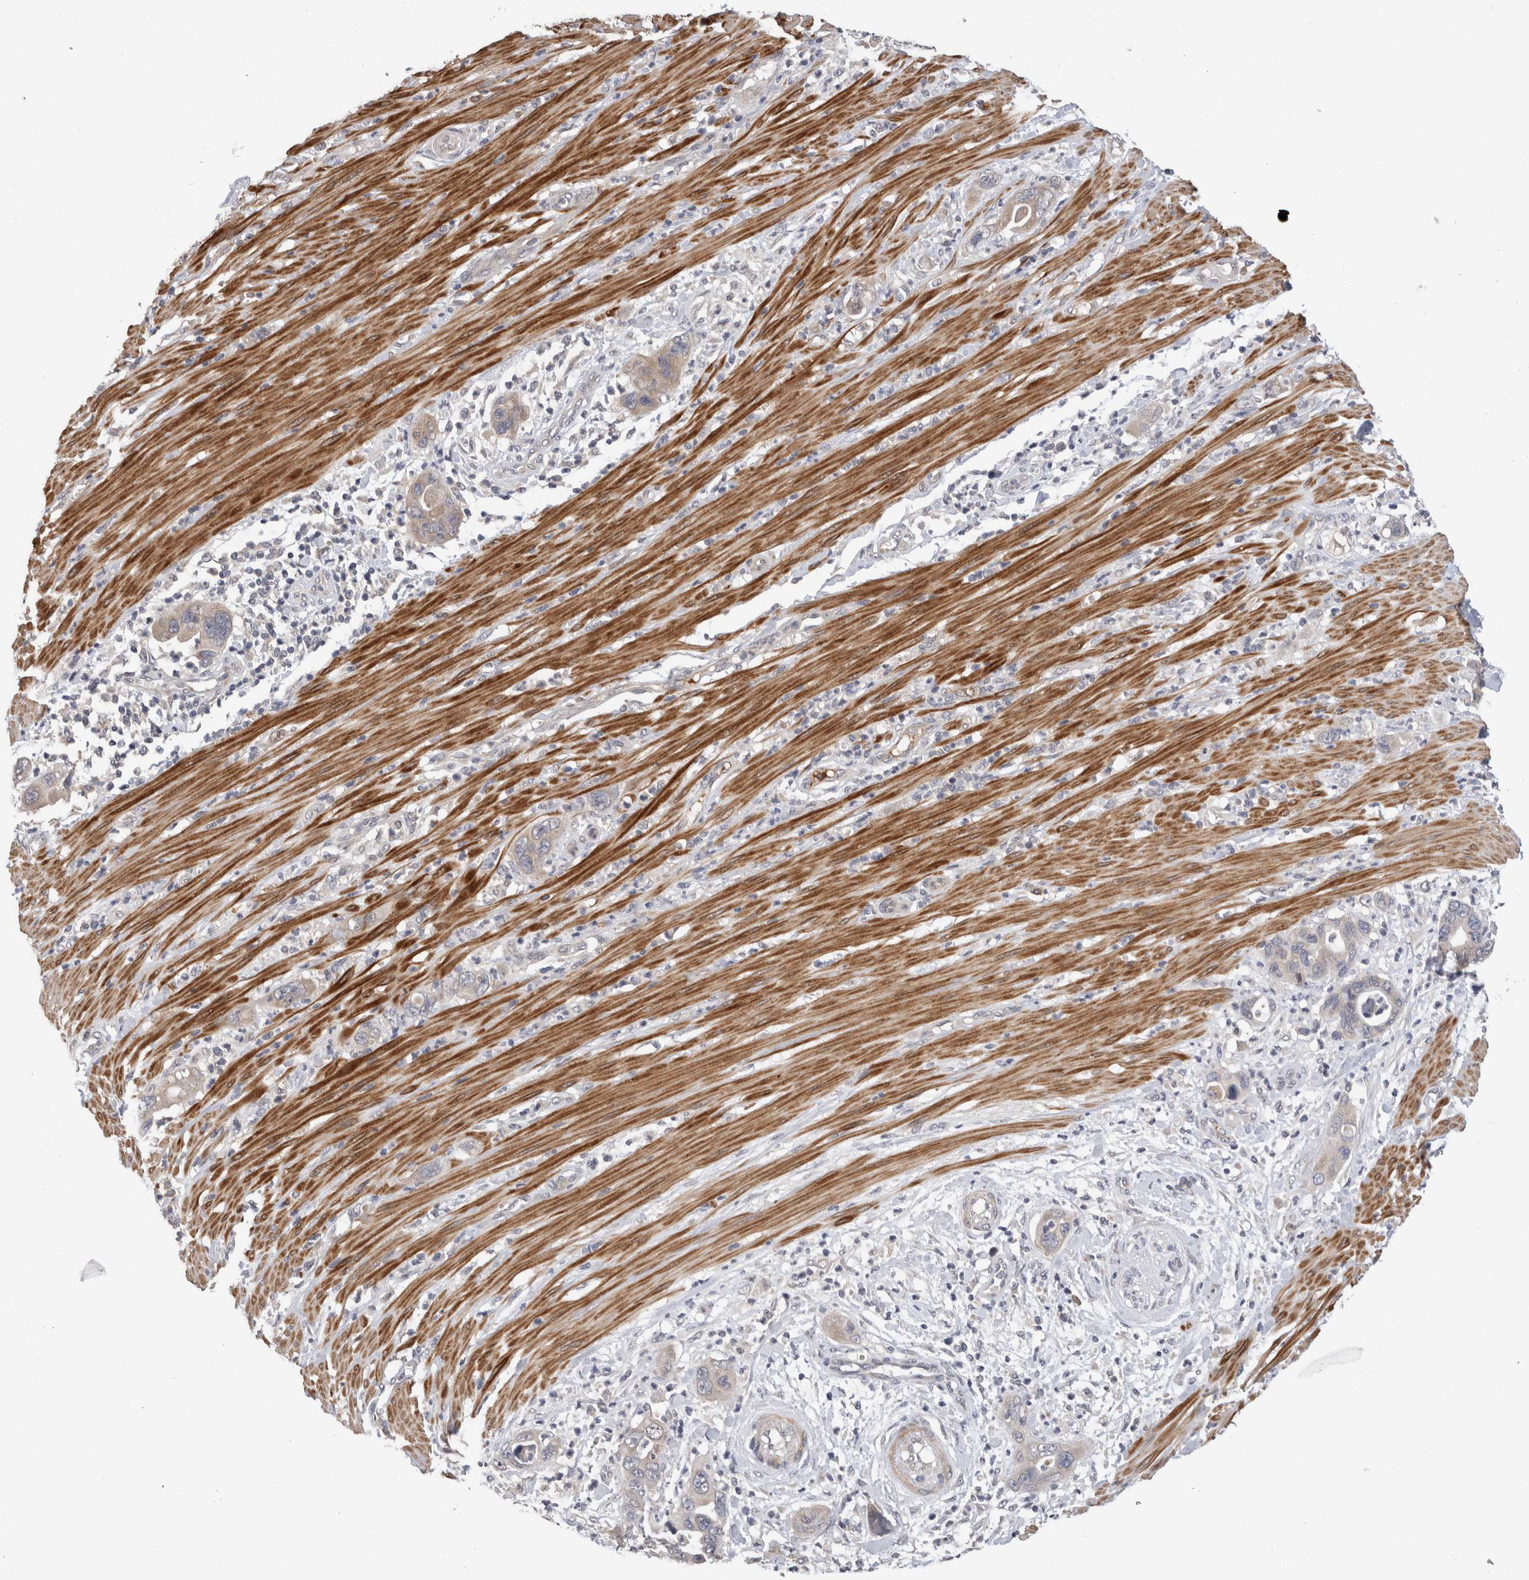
{"staining": {"intensity": "weak", "quantity": "25%-75%", "location": "cytoplasmic/membranous"}, "tissue": "pancreatic cancer", "cell_type": "Tumor cells", "image_type": "cancer", "snomed": [{"axis": "morphology", "description": "Adenocarcinoma, NOS"}, {"axis": "topography", "description": "Pancreas"}], "caption": "Adenocarcinoma (pancreatic) was stained to show a protein in brown. There is low levels of weak cytoplasmic/membranous staining in approximately 25%-75% of tumor cells. (Stains: DAB in brown, nuclei in blue, Microscopy: brightfield microscopy at high magnification).", "gene": "CRYBG1", "patient": {"sex": "female", "age": 71}}